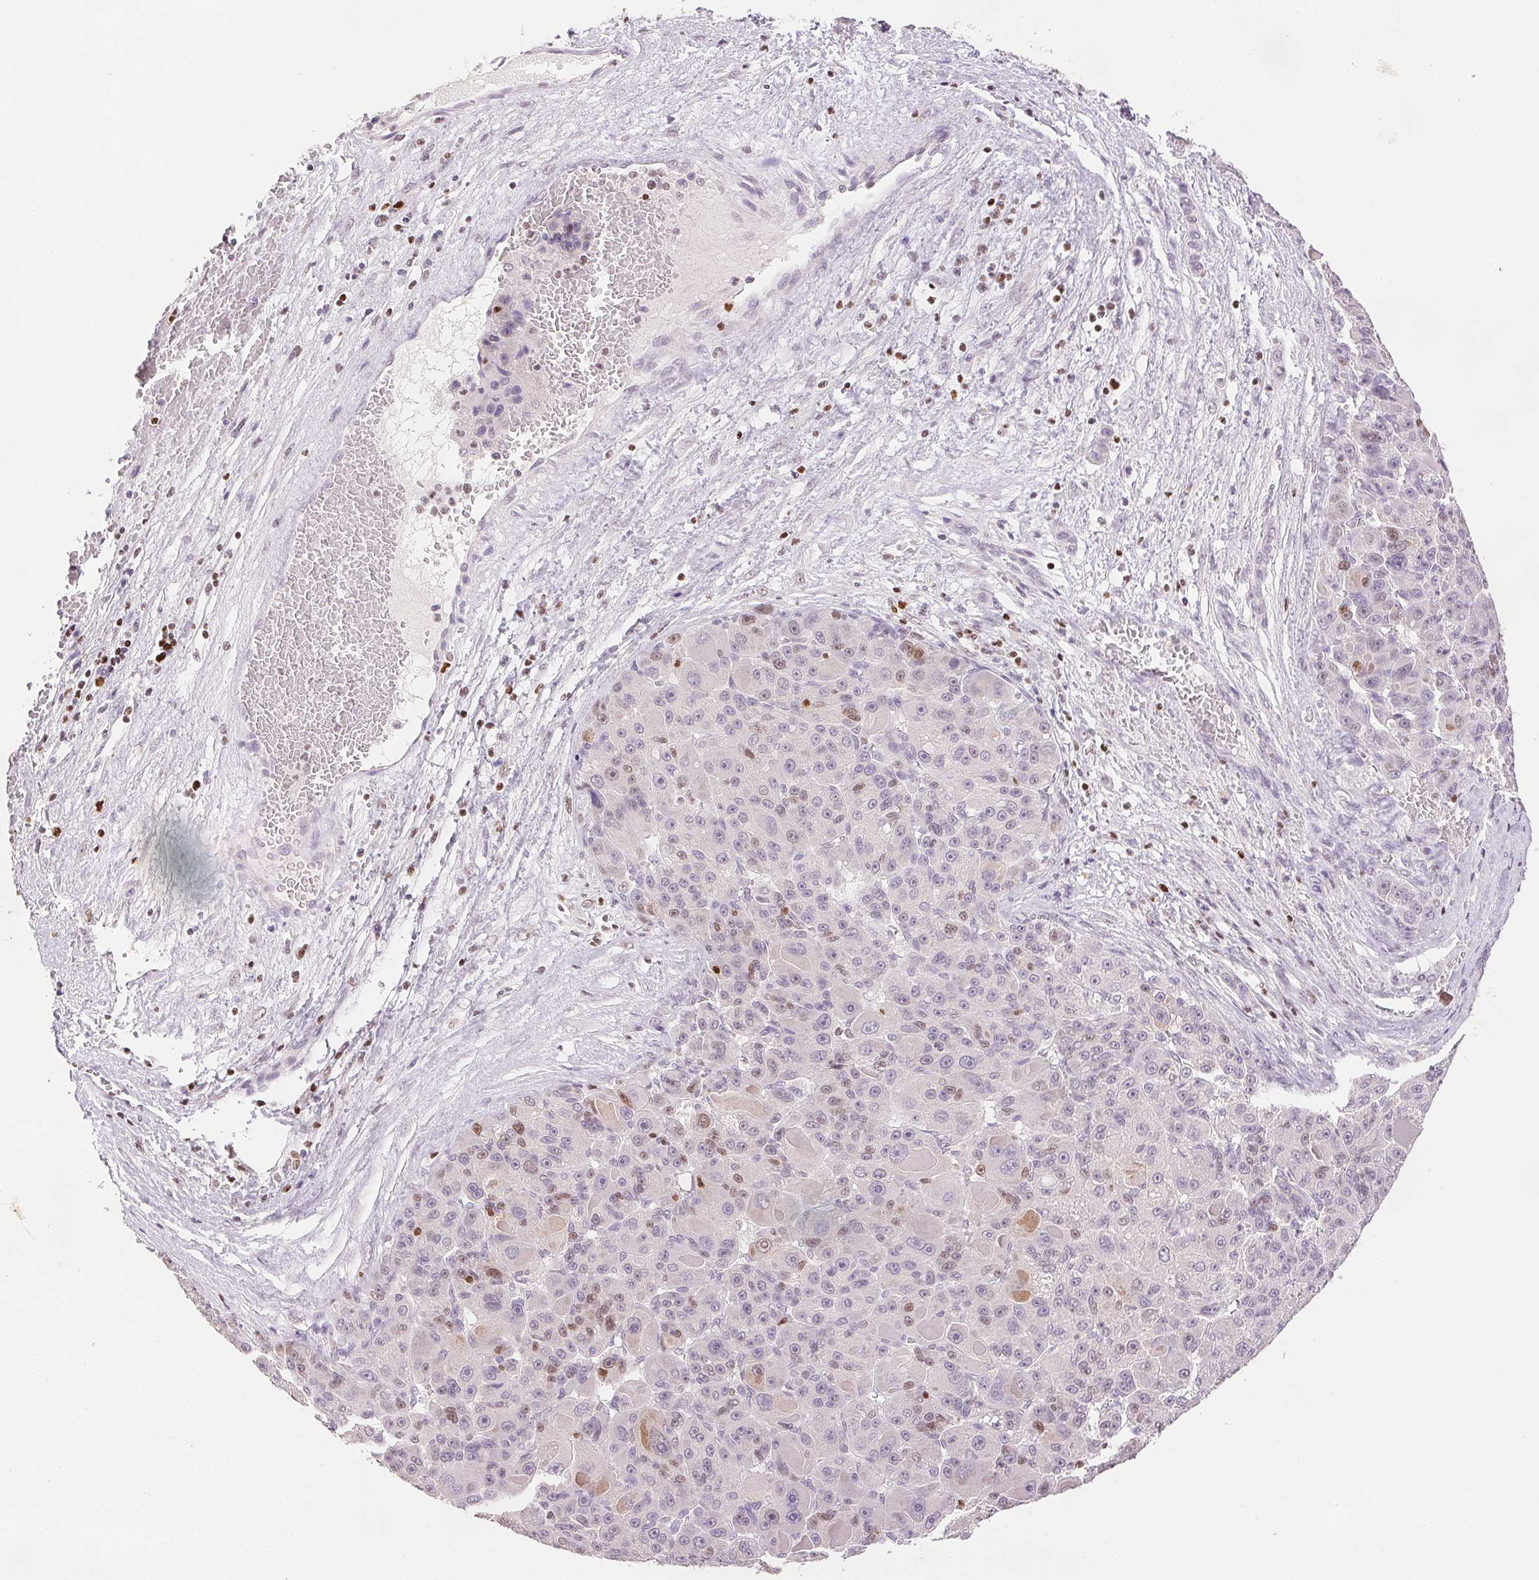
{"staining": {"intensity": "negative", "quantity": "none", "location": "none"}, "tissue": "liver cancer", "cell_type": "Tumor cells", "image_type": "cancer", "snomed": [{"axis": "morphology", "description": "Carcinoma, Hepatocellular, NOS"}, {"axis": "topography", "description": "Liver"}], "caption": "Histopathology image shows no protein positivity in tumor cells of liver cancer (hepatocellular carcinoma) tissue.", "gene": "RUNX2", "patient": {"sex": "male", "age": 76}}